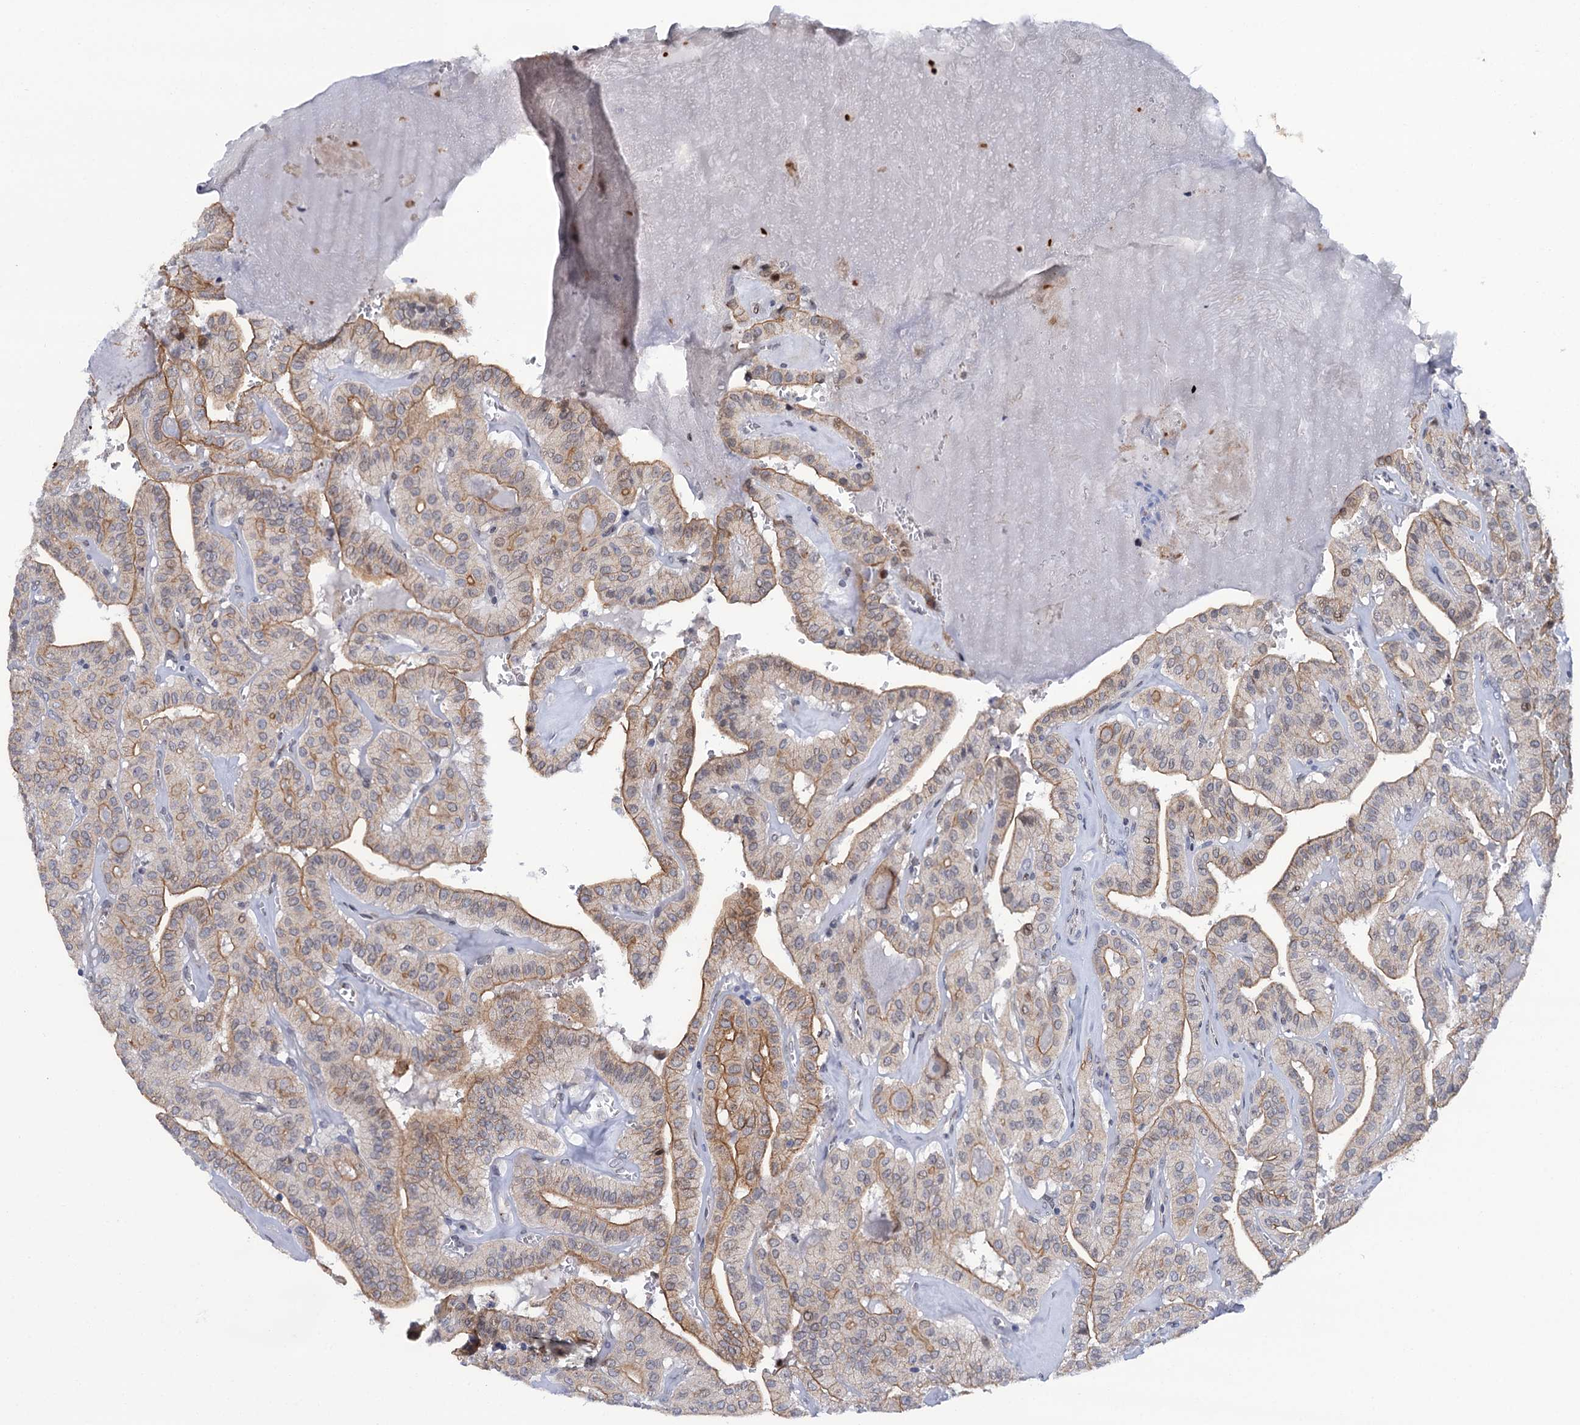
{"staining": {"intensity": "moderate", "quantity": "25%-75%", "location": "cytoplasmic/membranous,nuclear"}, "tissue": "thyroid cancer", "cell_type": "Tumor cells", "image_type": "cancer", "snomed": [{"axis": "morphology", "description": "Papillary adenocarcinoma, NOS"}, {"axis": "topography", "description": "Thyroid gland"}], "caption": "About 25%-75% of tumor cells in thyroid papillary adenocarcinoma display moderate cytoplasmic/membranous and nuclear protein staining as visualized by brown immunohistochemical staining.", "gene": "THAP2", "patient": {"sex": "male", "age": 52}}